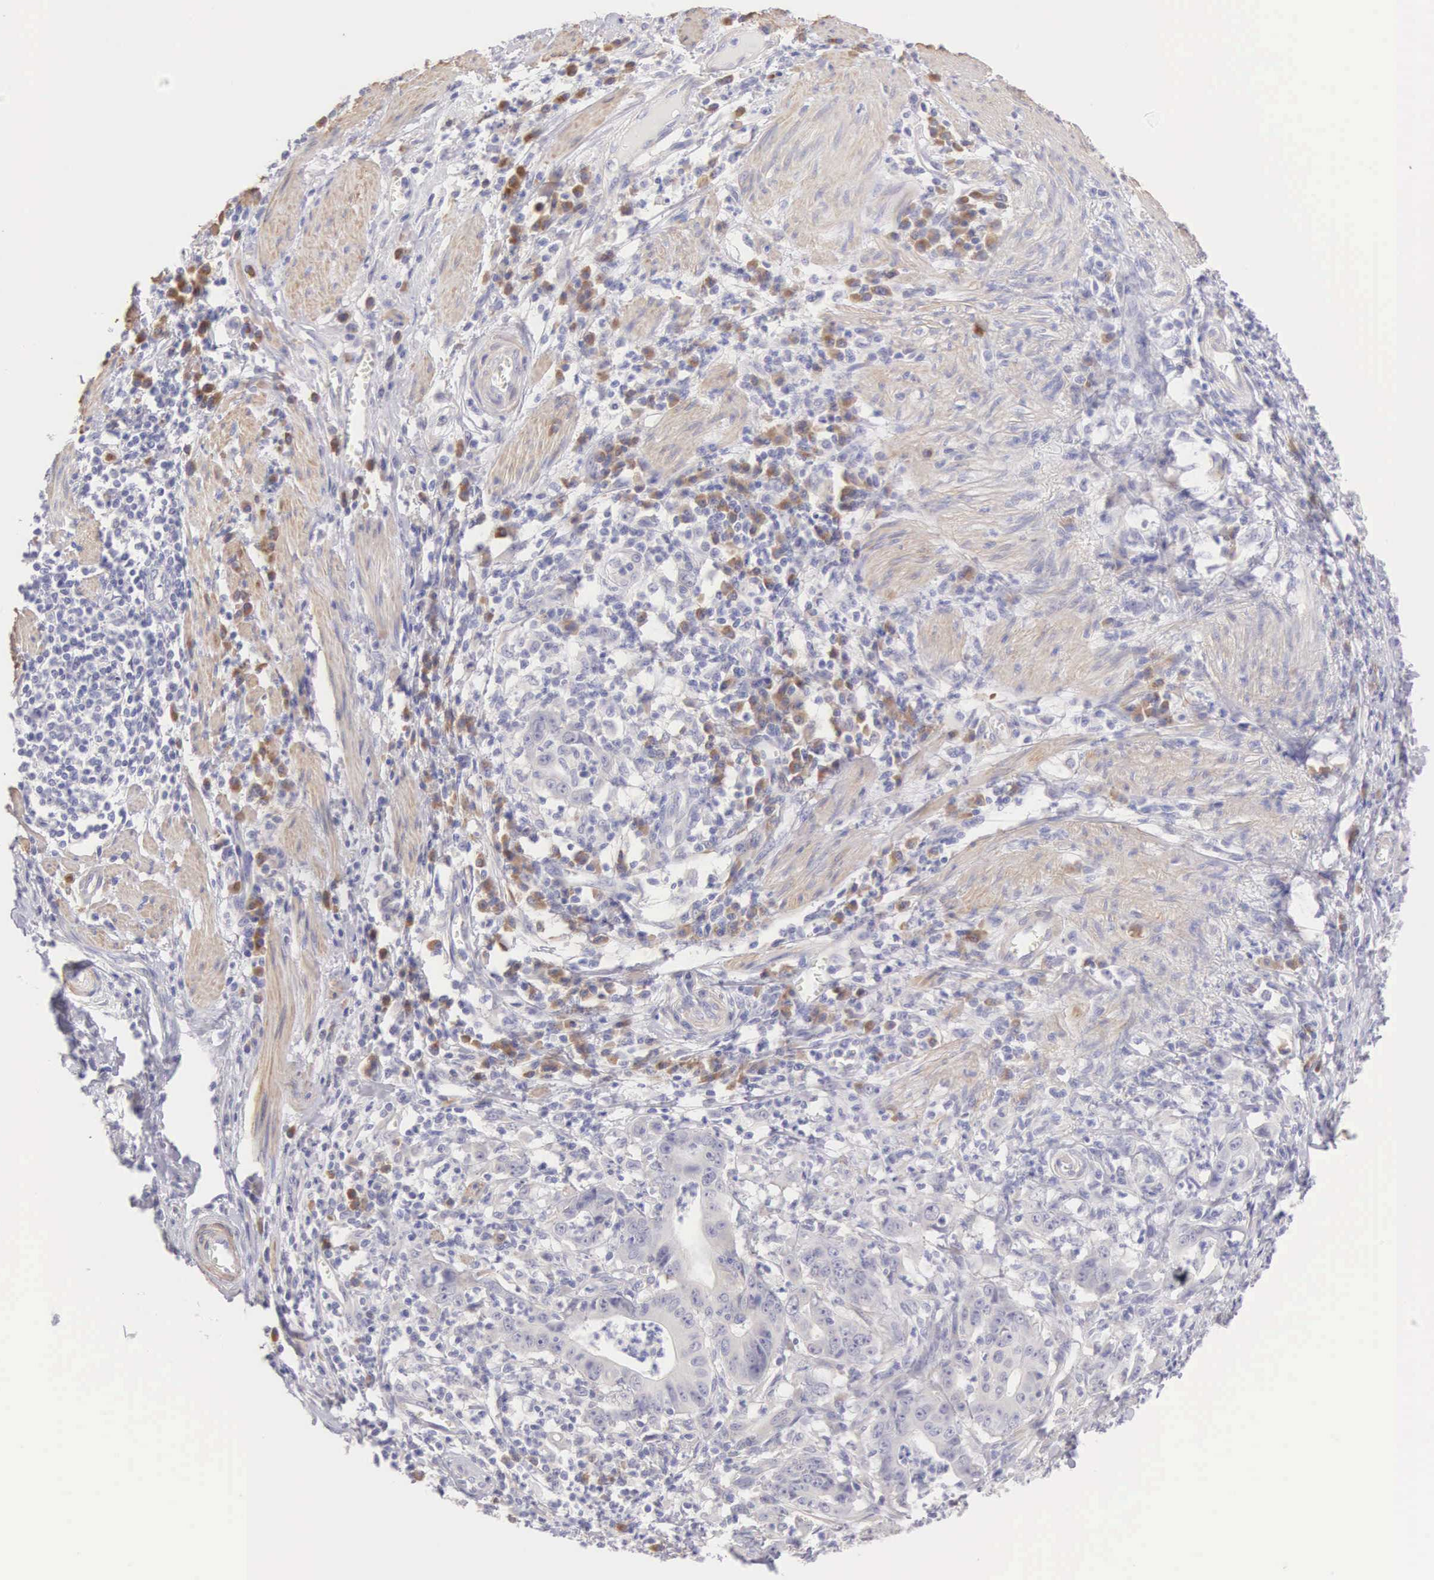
{"staining": {"intensity": "negative", "quantity": "none", "location": "none"}, "tissue": "stomach cancer", "cell_type": "Tumor cells", "image_type": "cancer", "snomed": [{"axis": "morphology", "description": "Adenocarcinoma, NOS"}, {"axis": "topography", "description": "Stomach, lower"}], "caption": "High power microscopy image of an IHC image of stomach cancer, revealing no significant staining in tumor cells.", "gene": "ARFGAP3", "patient": {"sex": "female", "age": 86}}